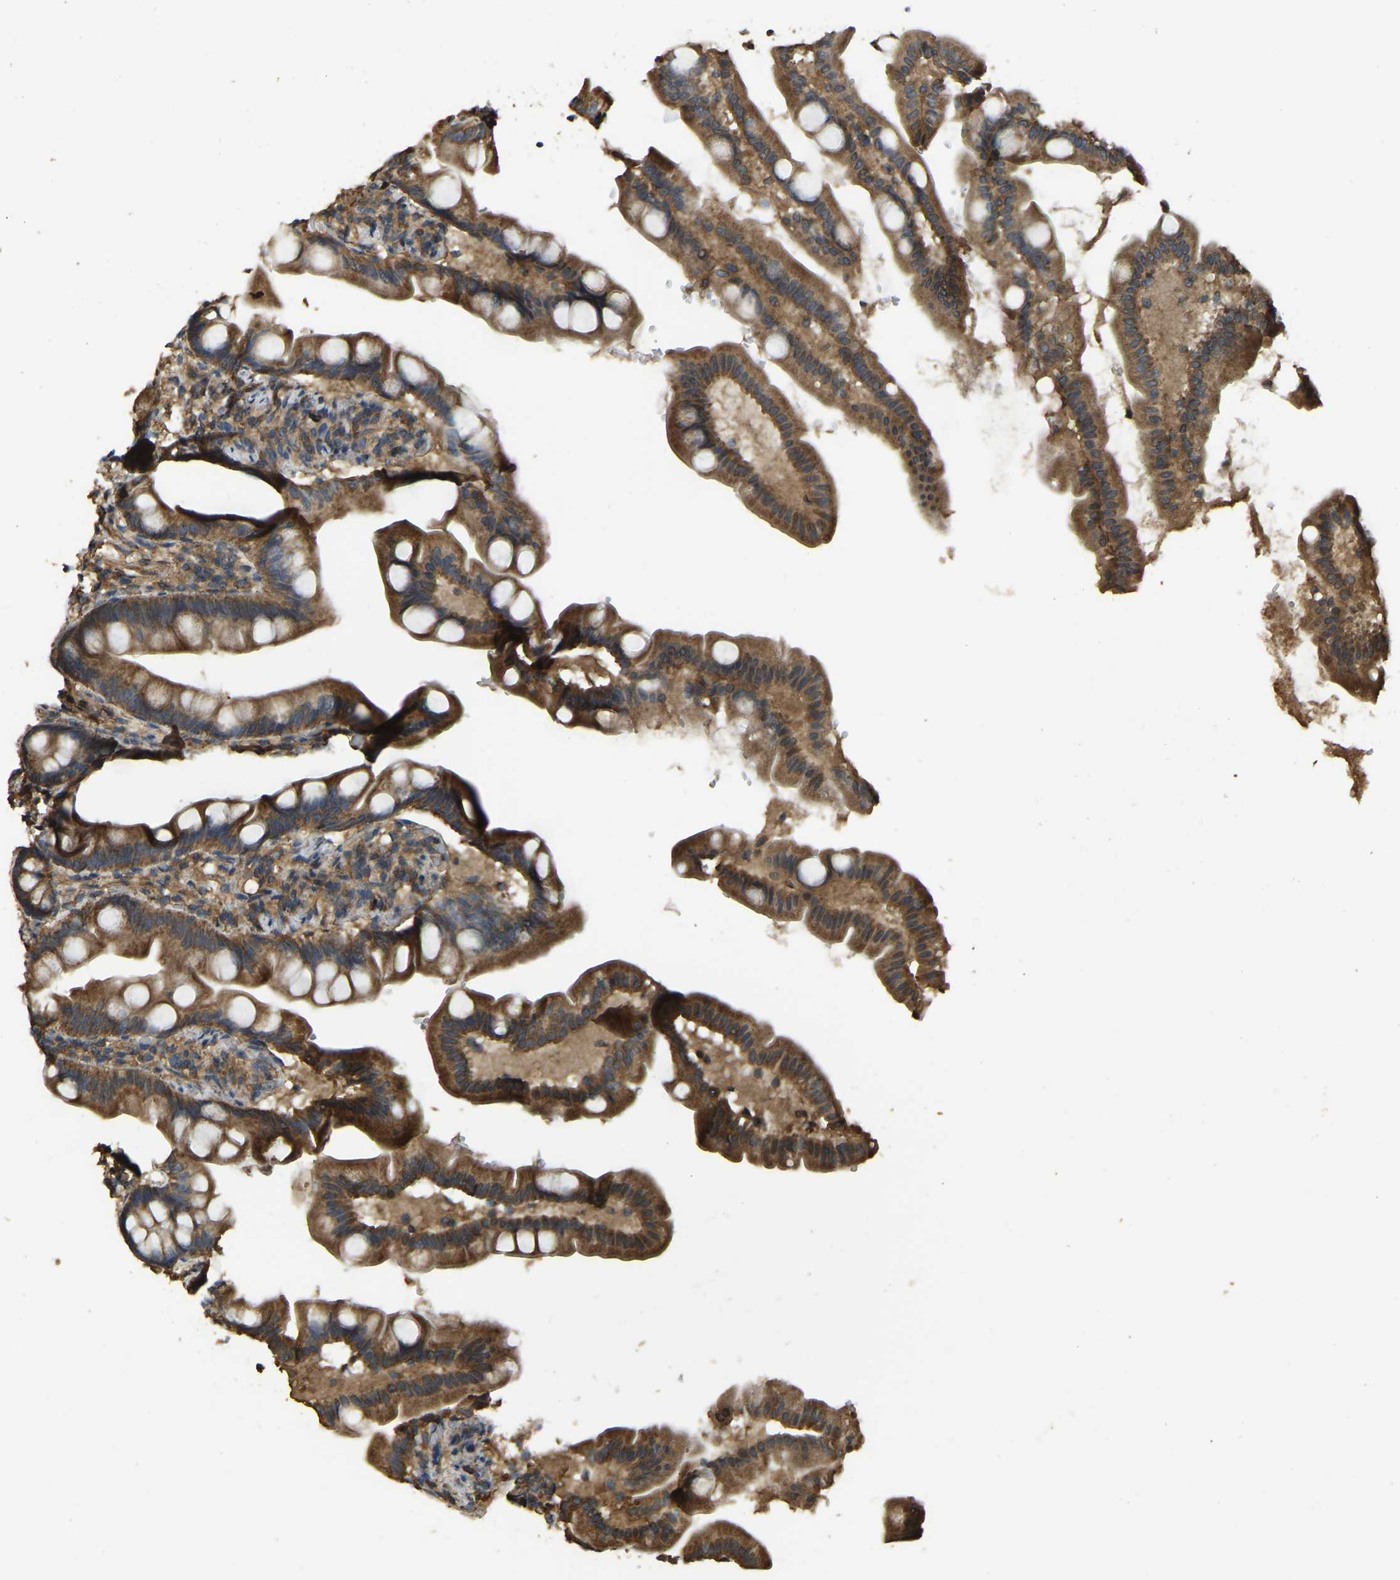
{"staining": {"intensity": "moderate", "quantity": ">75%", "location": "cytoplasmic/membranous"}, "tissue": "small intestine", "cell_type": "Glandular cells", "image_type": "normal", "snomed": [{"axis": "morphology", "description": "Normal tissue, NOS"}, {"axis": "topography", "description": "Small intestine"}], "caption": "Protein staining shows moderate cytoplasmic/membranous staining in about >75% of glandular cells in normal small intestine.", "gene": "GNG2", "patient": {"sex": "female", "age": 56}}